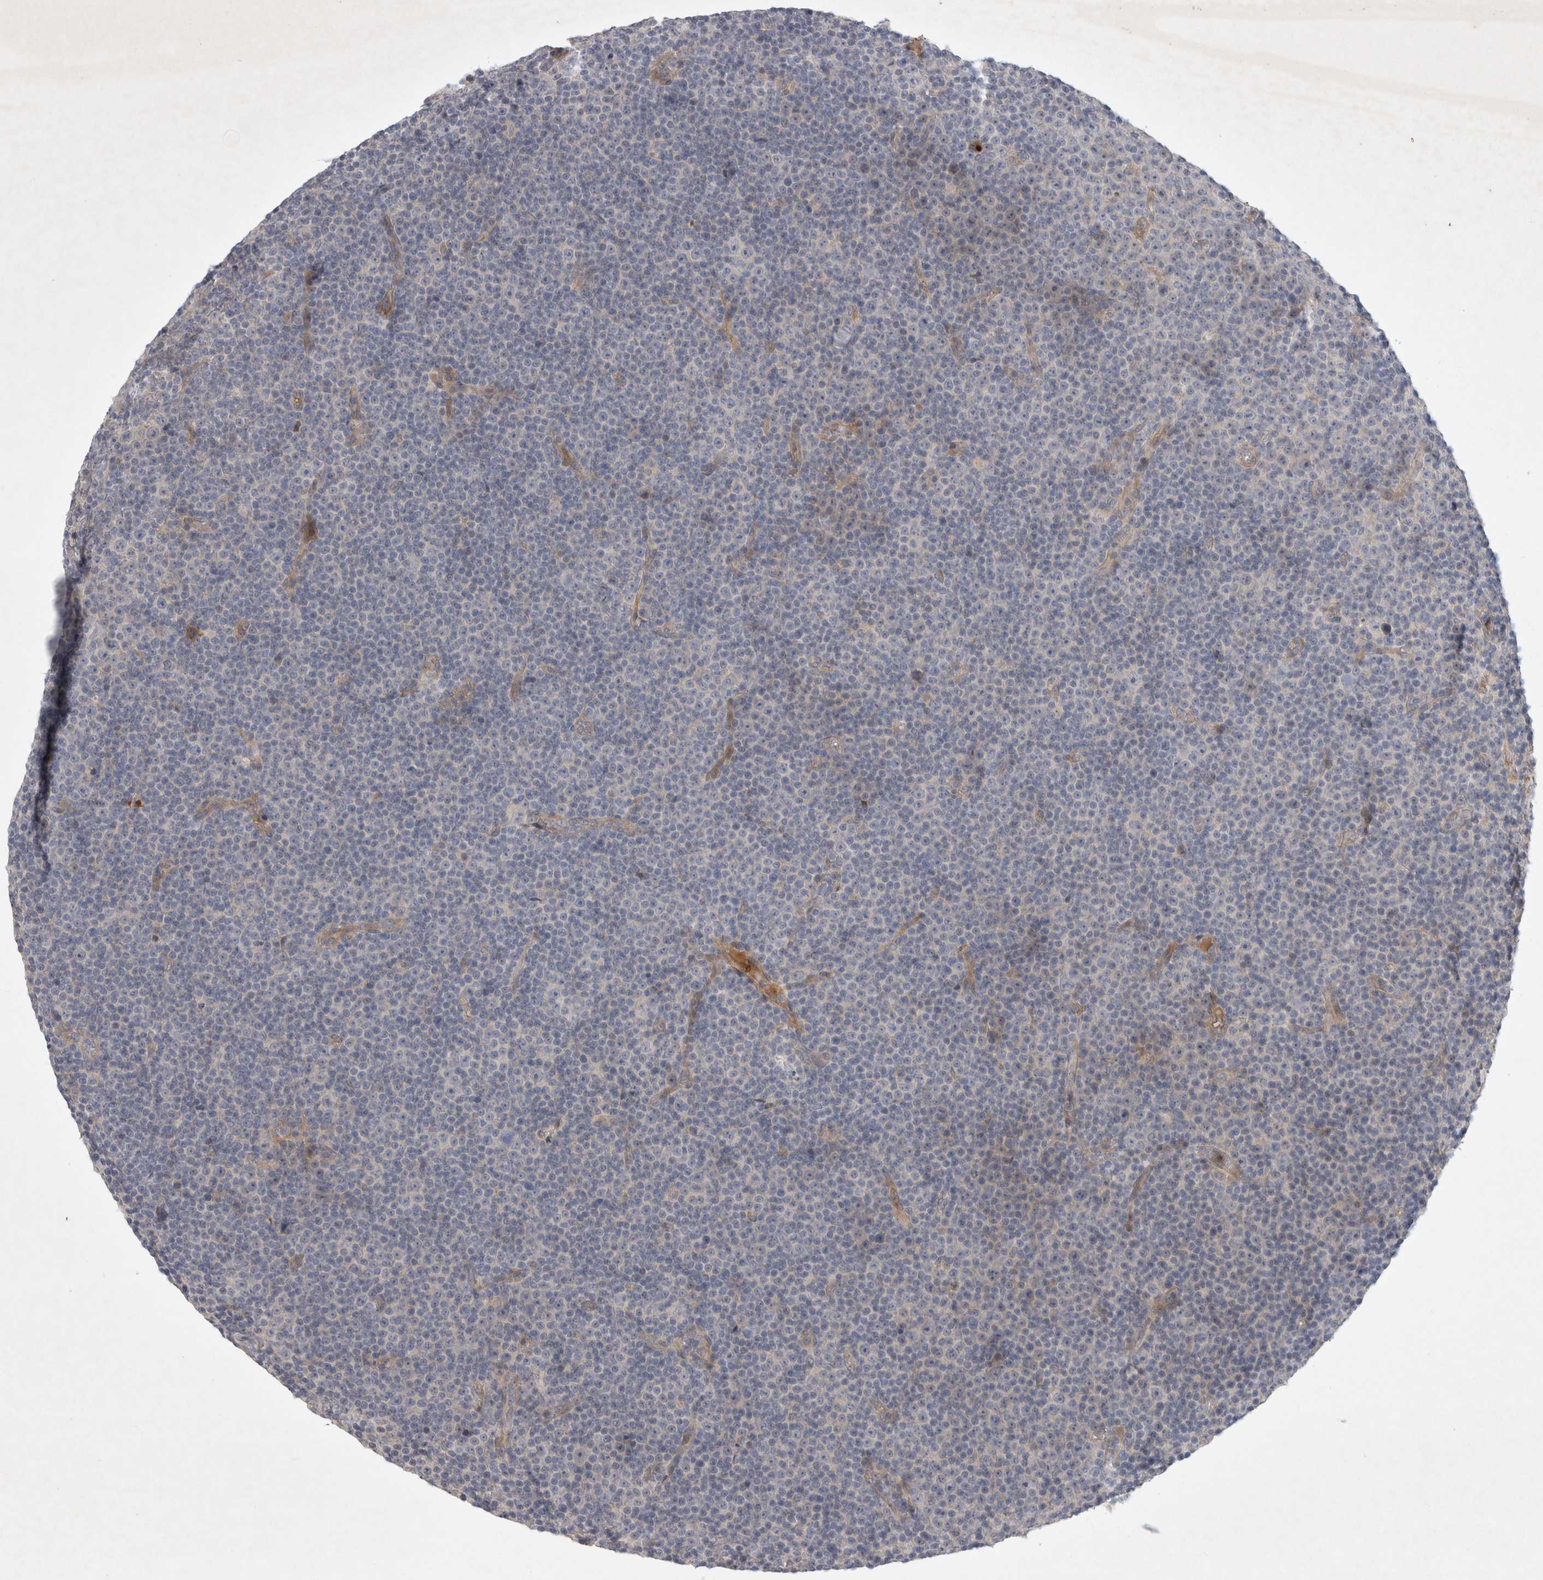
{"staining": {"intensity": "negative", "quantity": "none", "location": "none"}, "tissue": "lymphoma", "cell_type": "Tumor cells", "image_type": "cancer", "snomed": [{"axis": "morphology", "description": "Malignant lymphoma, non-Hodgkin's type, Low grade"}, {"axis": "topography", "description": "Lymph node"}], "caption": "DAB (3,3'-diaminobenzidine) immunohistochemical staining of lymphoma reveals no significant expression in tumor cells. The staining was performed using DAB to visualize the protein expression in brown, while the nuclei were stained in blue with hematoxylin (Magnification: 20x).", "gene": "BZW2", "patient": {"sex": "female", "age": 67}}